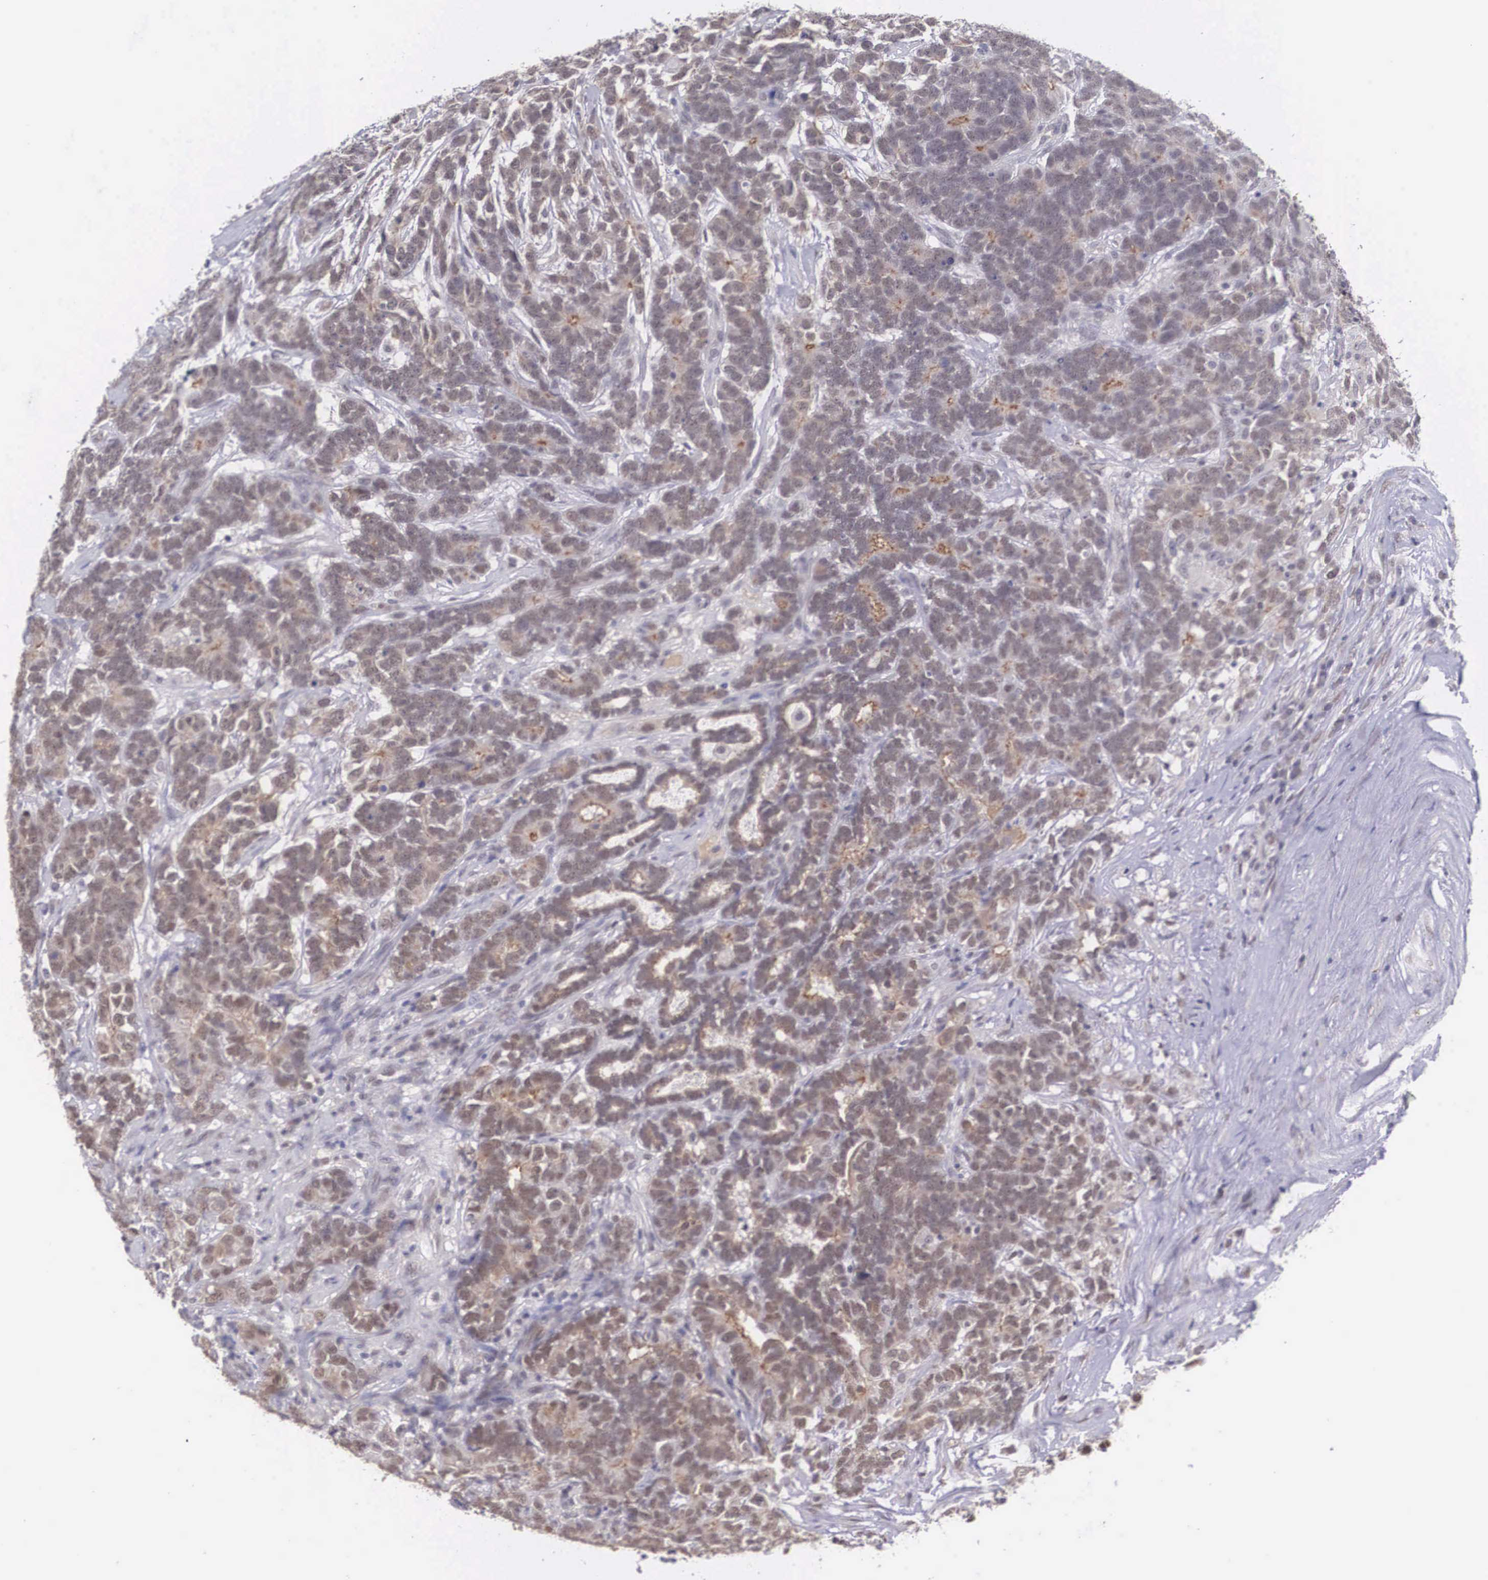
{"staining": {"intensity": "moderate", "quantity": ">75%", "location": "cytoplasmic/membranous,nuclear"}, "tissue": "testis cancer", "cell_type": "Tumor cells", "image_type": "cancer", "snomed": [{"axis": "morphology", "description": "Carcinoma, Embryonal, NOS"}, {"axis": "topography", "description": "Testis"}], "caption": "This micrograph shows IHC staining of testis cancer, with medium moderate cytoplasmic/membranous and nuclear positivity in about >75% of tumor cells.", "gene": "NINL", "patient": {"sex": "male", "age": 26}}